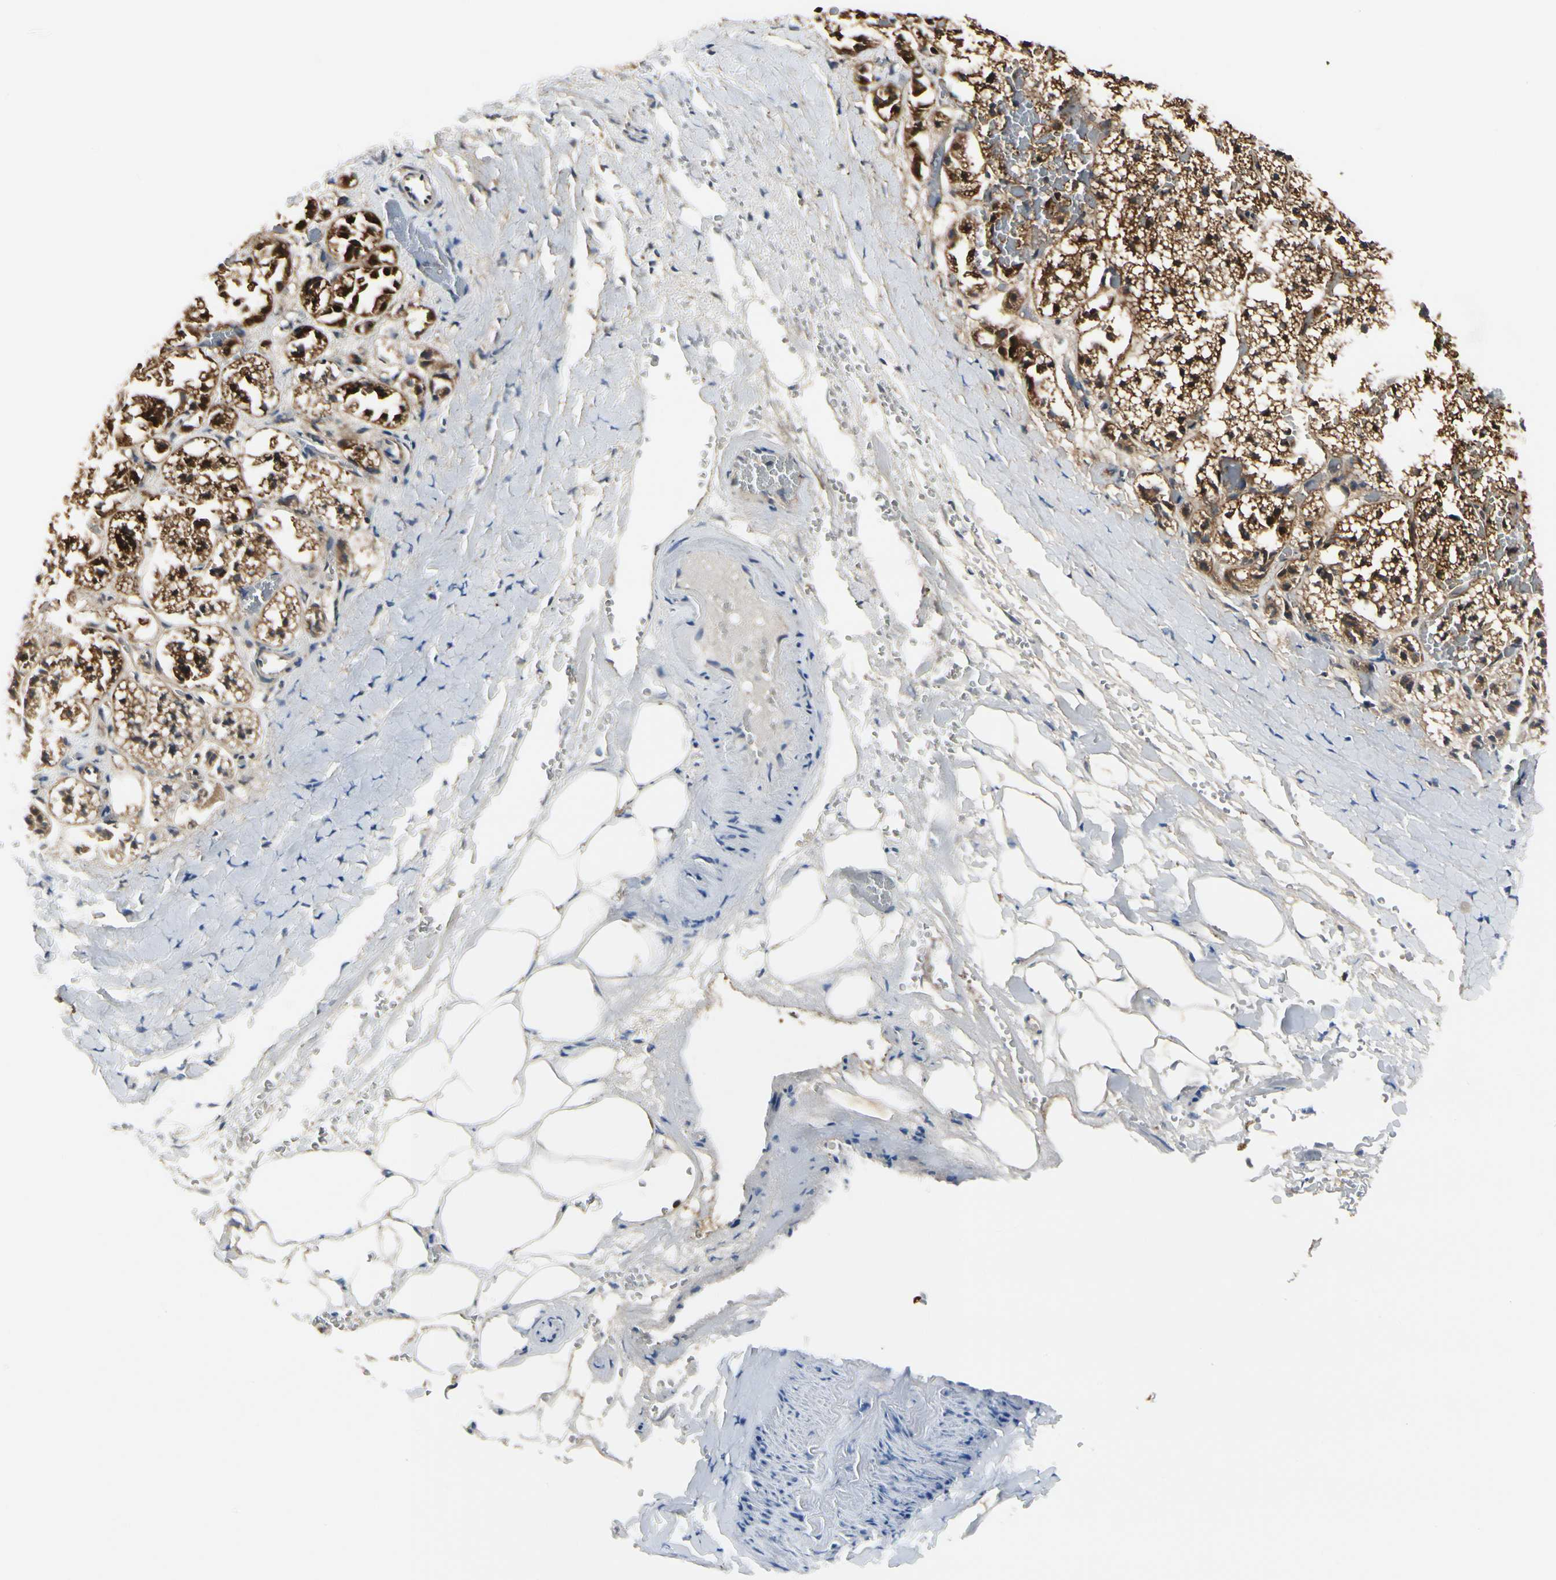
{"staining": {"intensity": "strong", "quantity": ">75%", "location": "cytoplasmic/membranous"}, "tissue": "adrenal gland", "cell_type": "Glandular cells", "image_type": "normal", "snomed": [{"axis": "morphology", "description": "Normal tissue, NOS"}, {"axis": "topography", "description": "Adrenal gland"}], "caption": "The photomicrograph reveals immunohistochemical staining of unremarkable adrenal gland. There is strong cytoplasmic/membranous expression is appreciated in approximately >75% of glandular cells. (Stains: DAB (3,3'-diaminobenzidine) in brown, nuclei in blue, Microscopy: brightfield microscopy at high magnification).", "gene": "NME1", "patient": {"sex": "male", "age": 53}}